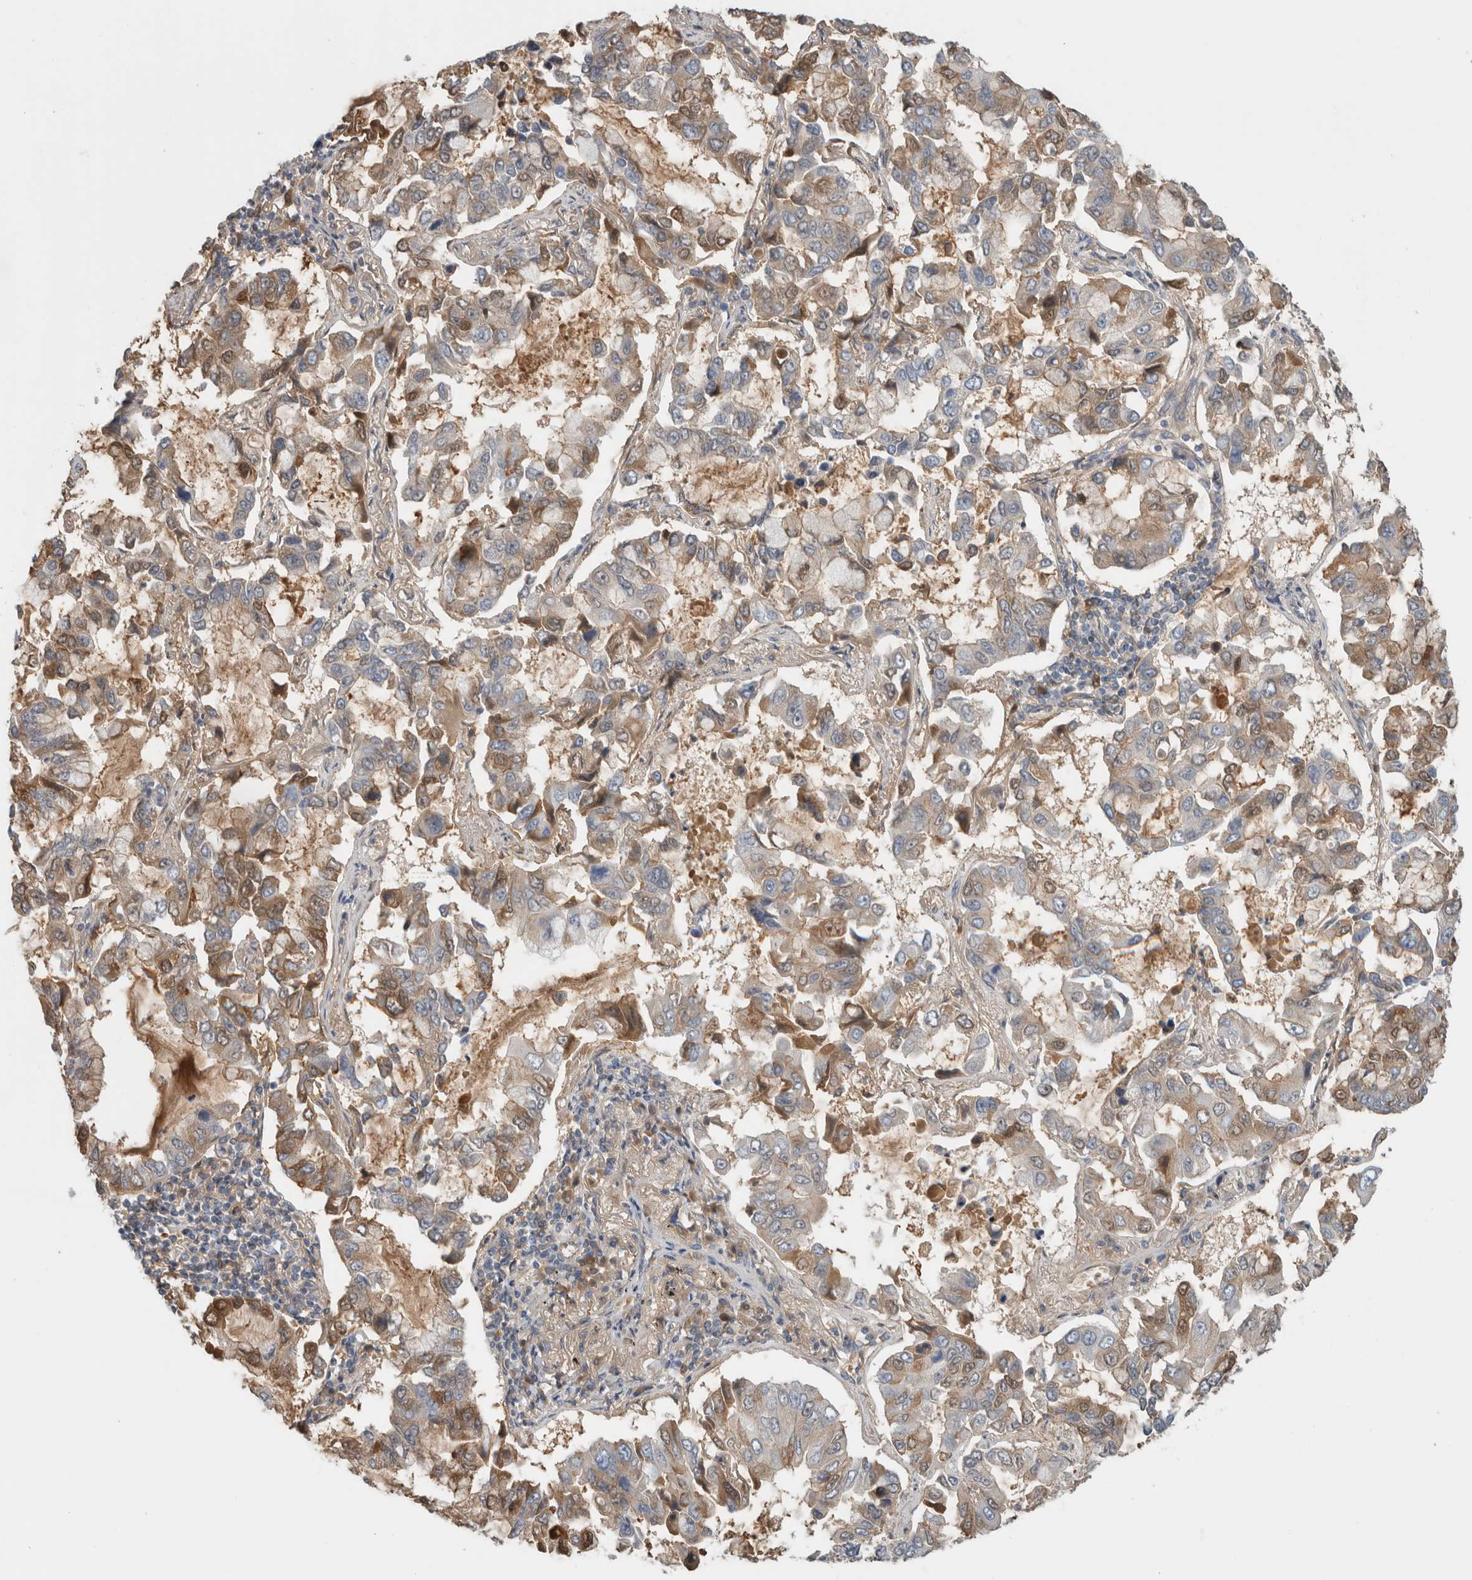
{"staining": {"intensity": "moderate", "quantity": "<25%", "location": "cytoplasmic/membranous"}, "tissue": "lung cancer", "cell_type": "Tumor cells", "image_type": "cancer", "snomed": [{"axis": "morphology", "description": "Adenocarcinoma, NOS"}, {"axis": "topography", "description": "Lung"}], "caption": "Immunohistochemical staining of lung cancer (adenocarcinoma) reveals low levels of moderate cytoplasmic/membranous staining in about <25% of tumor cells.", "gene": "CFI", "patient": {"sex": "male", "age": 64}}